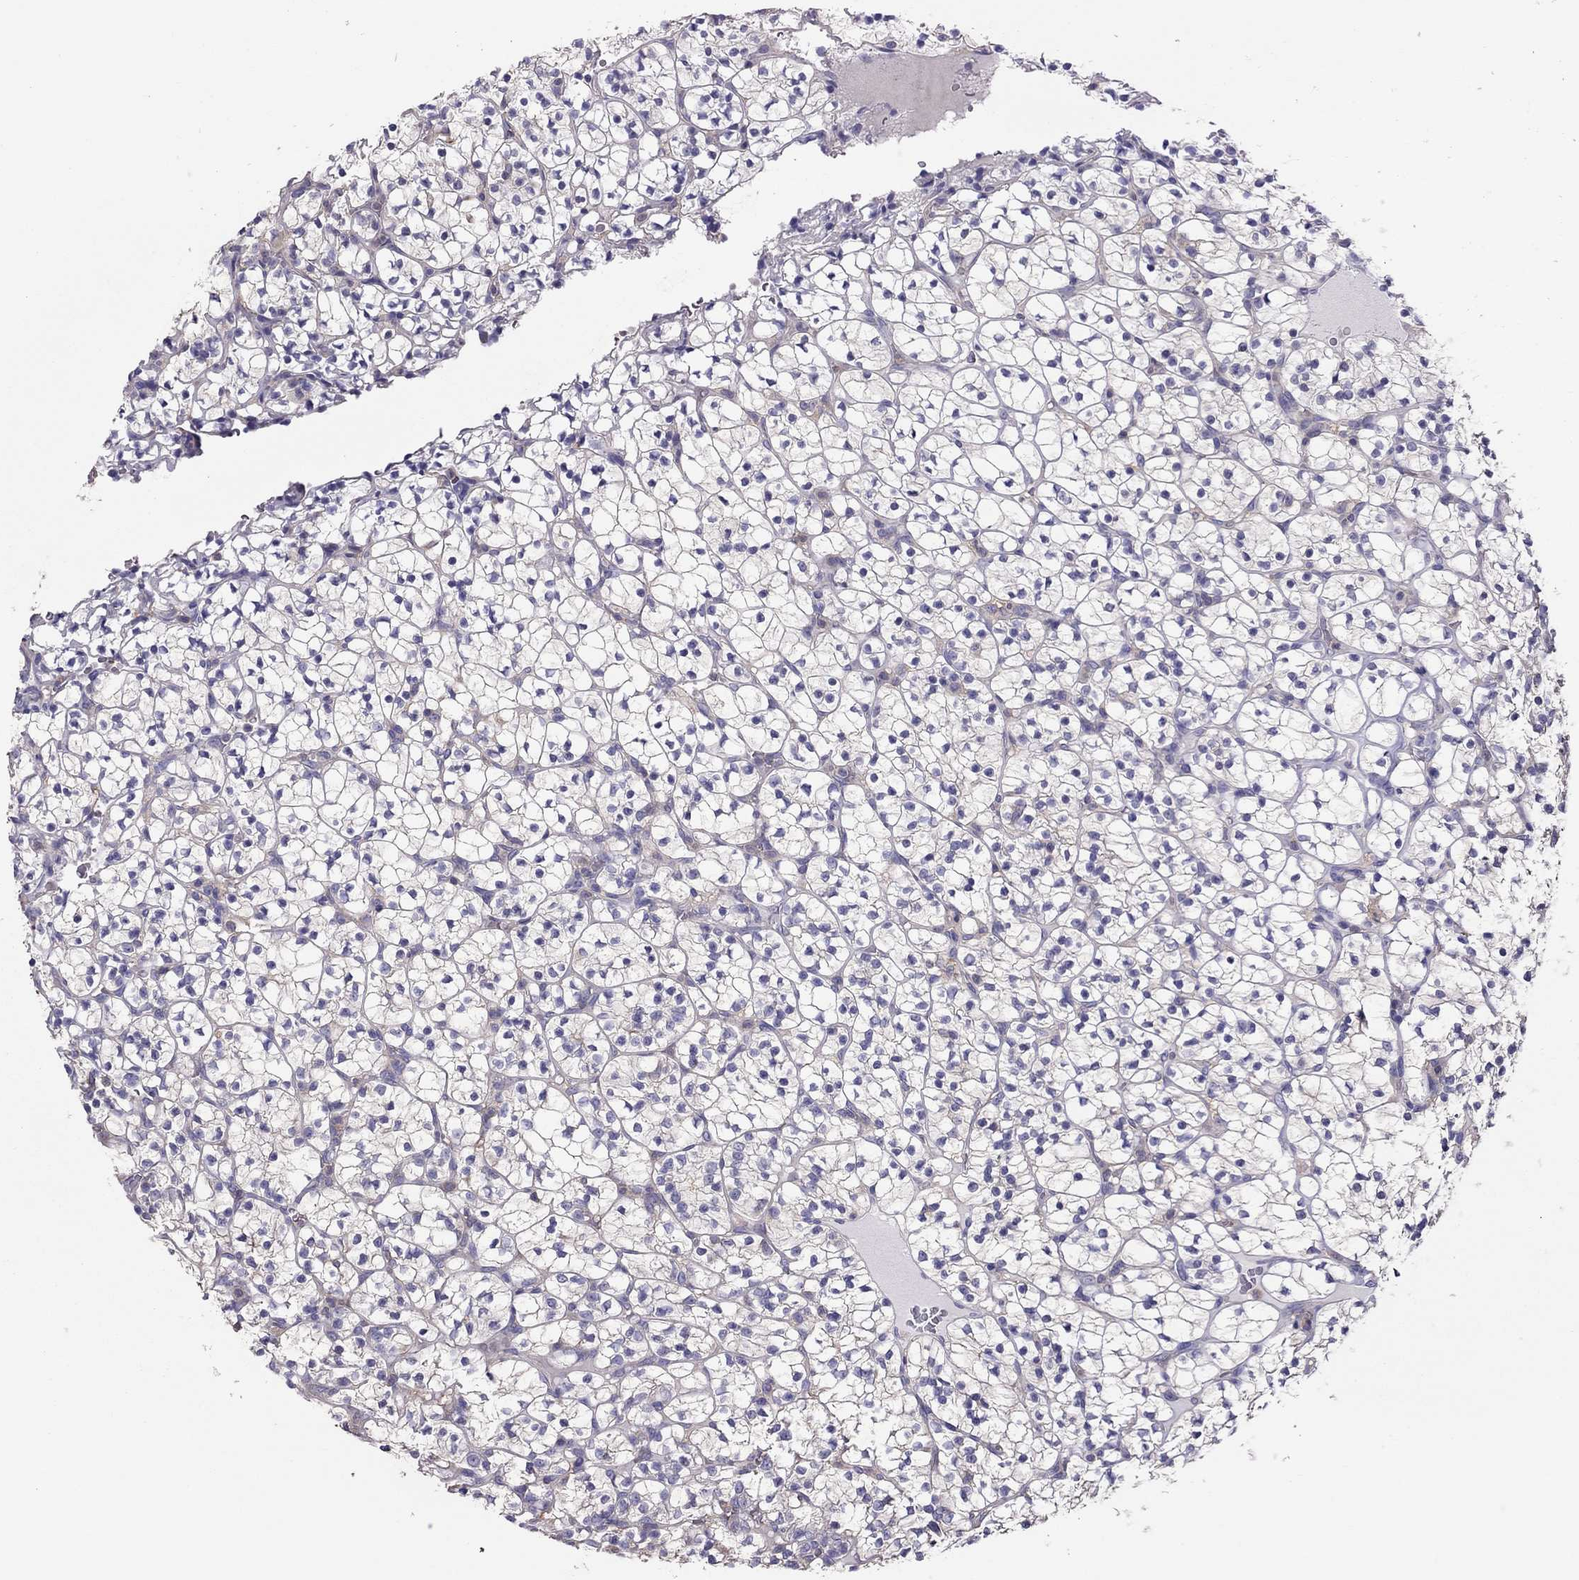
{"staining": {"intensity": "negative", "quantity": "none", "location": "none"}, "tissue": "renal cancer", "cell_type": "Tumor cells", "image_type": "cancer", "snomed": [{"axis": "morphology", "description": "Adenocarcinoma, NOS"}, {"axis": "topography", "description": "Kidney"}], "caption": "IHC of renal cancer (adenocarcinoma) exhibits no staining in tumor cells.", "gene": "TEX22", "patient": {"sex": "female", "age": 89}}